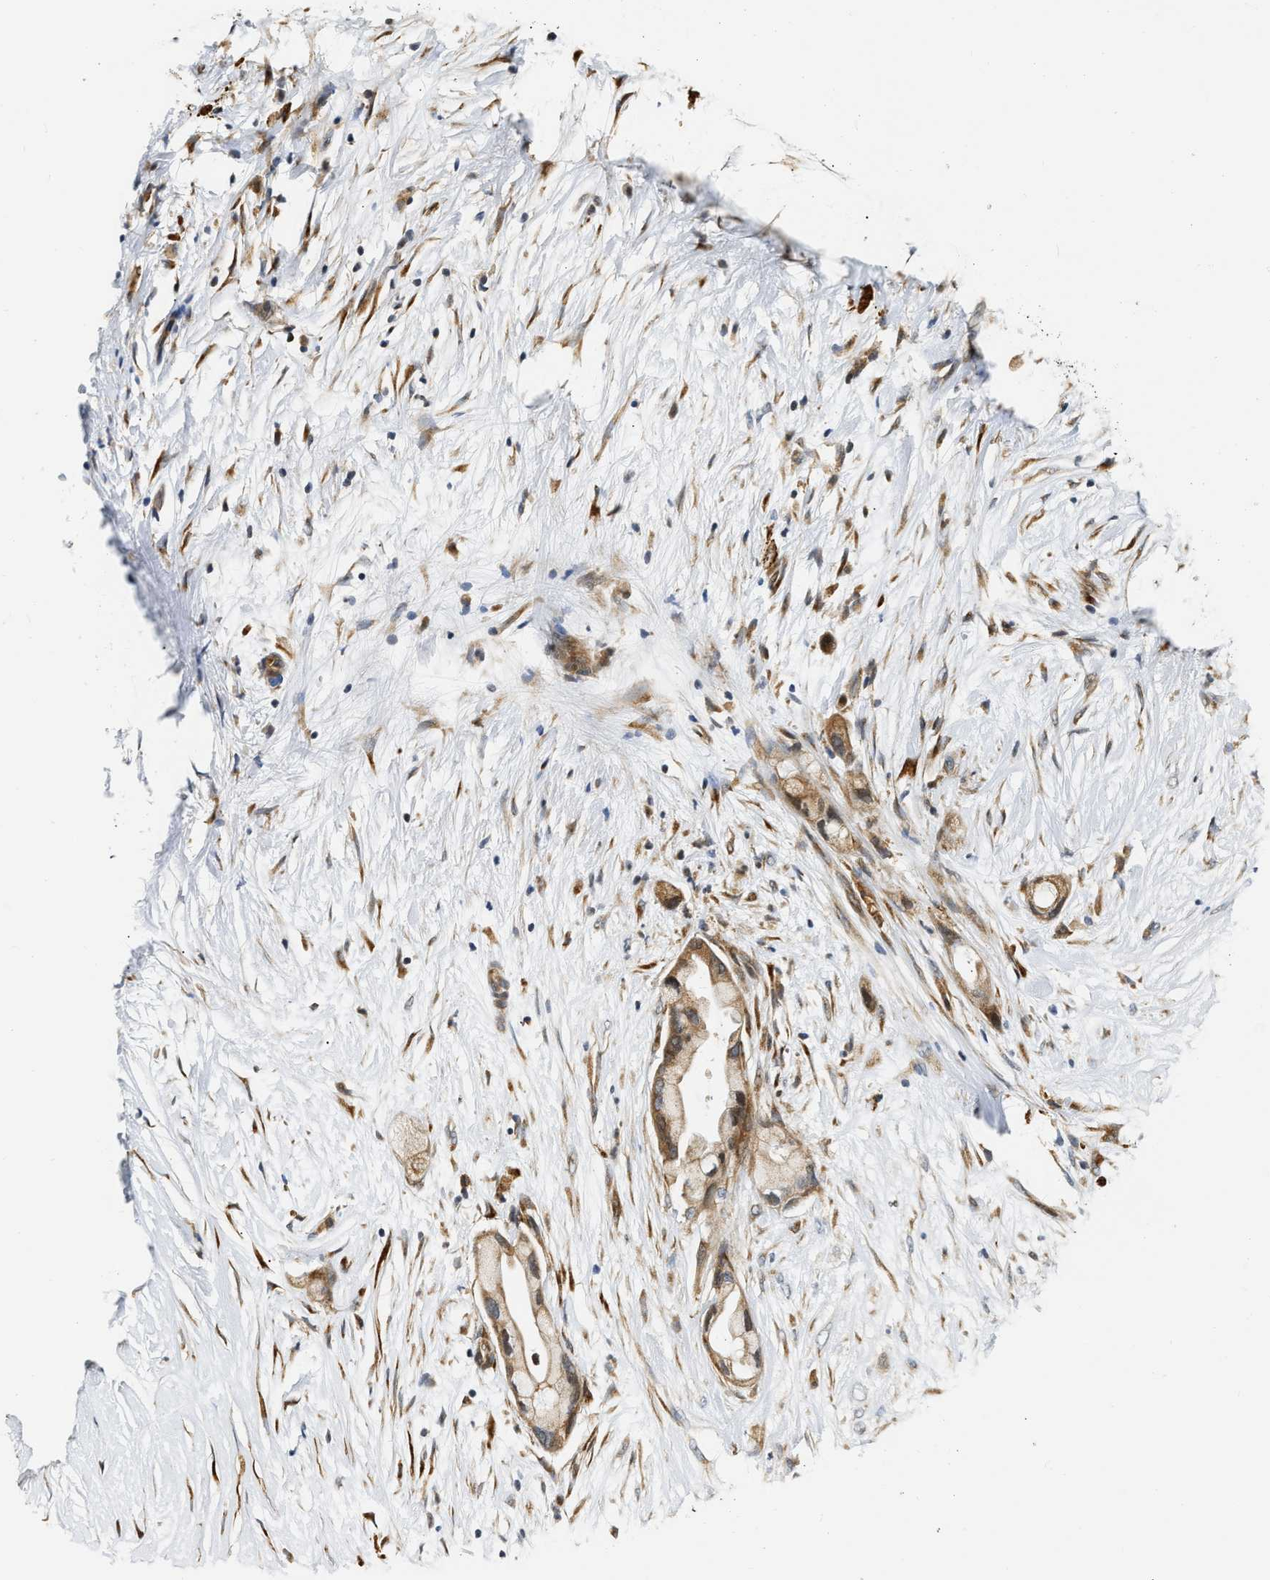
{"staining": {"intensity": "moderate", "quantity": ">75%", "location": "cytoplasmic/membranous"}, "tissue": "pancreatic cancer", "cell_type": "Tumor cells", "image_type": "cancer", "snomed": [{"axis": "morphology", "description": "Adenocarcinoma, NOS"}, {"axis": "topography", "description": "Pancreas"}], "caption": "Pancreatic cancer was stained to show a protein in brown. There is medium levels of moderate cytoplasmic/membranous positivity in about >75% of tumor cells. (Brightfield microscopy of DAB IHC at high magnification).", "gene": "DEPTOR", "patient": {"sex": "female", "age": 59}}